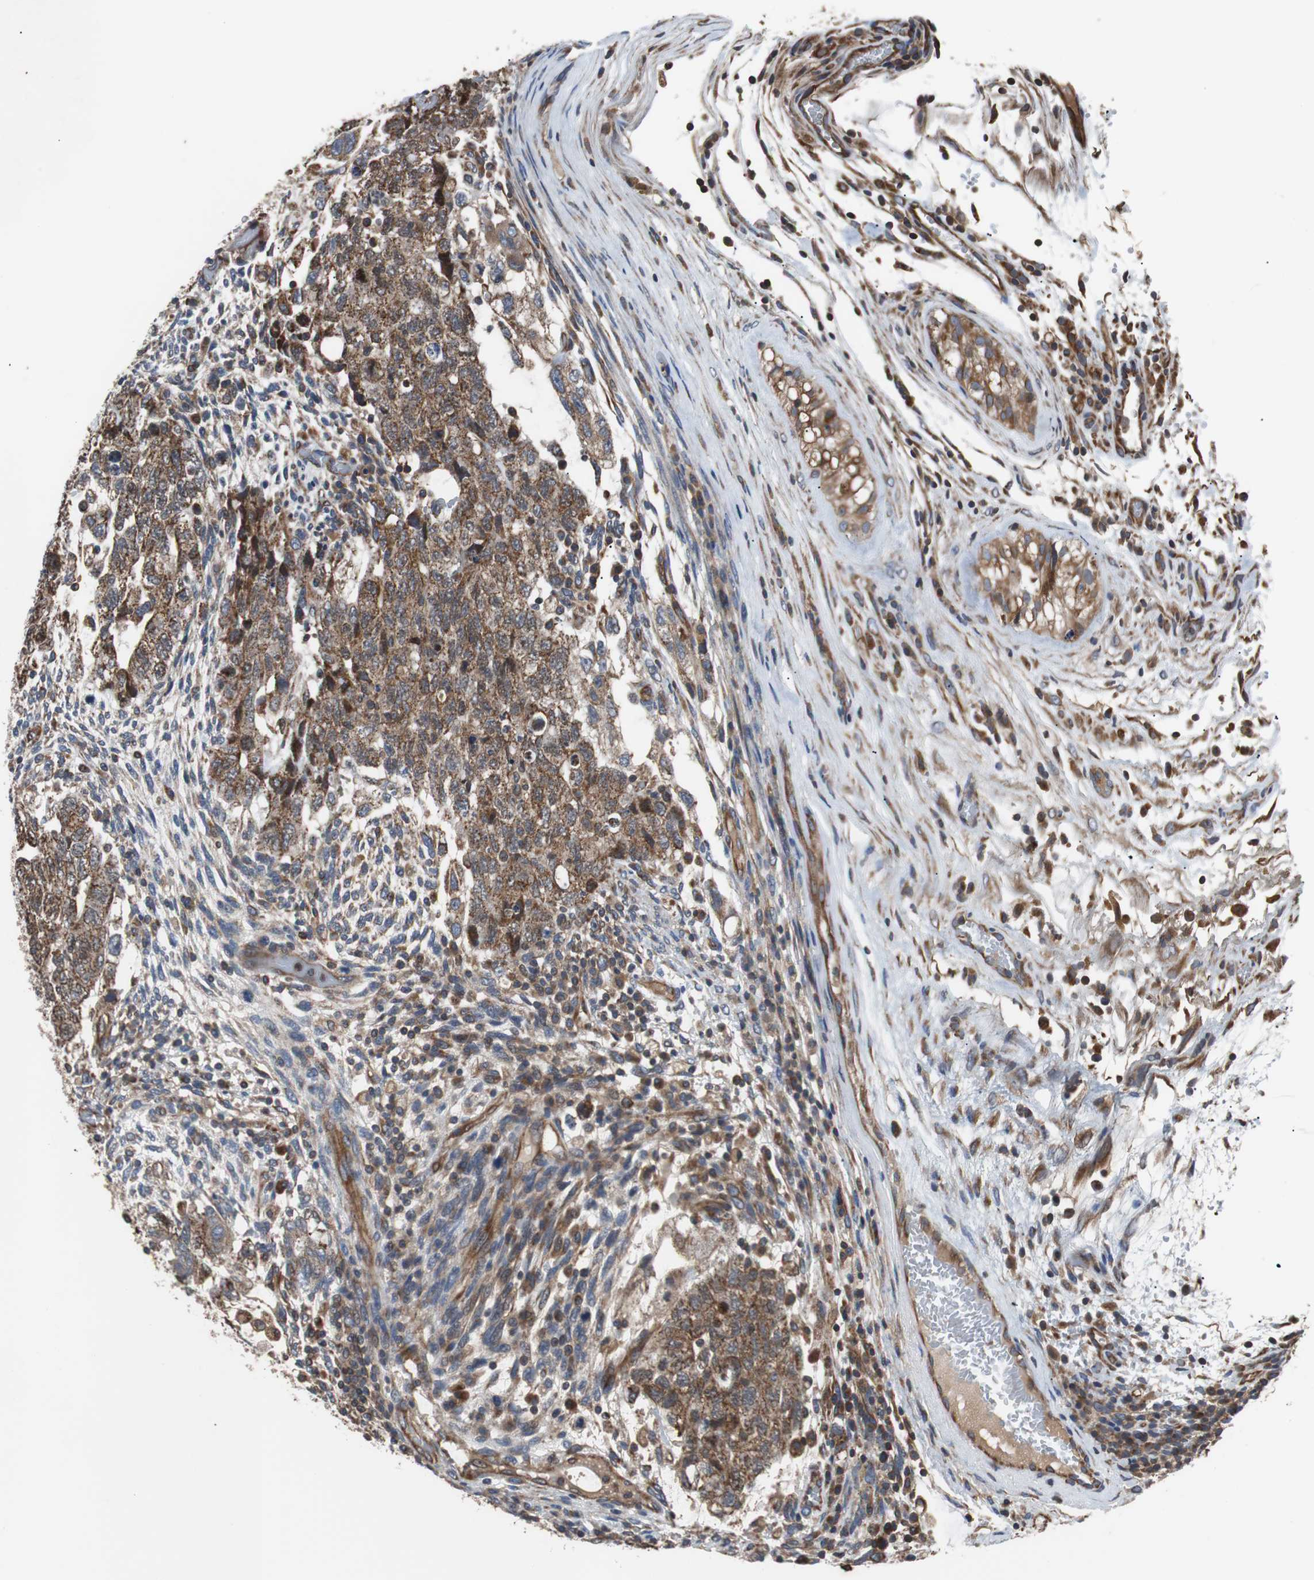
{"staining": {"intensity": "moderate", "quantity": ">75%", "location": "cytoplasmic/membranous"}, "tissue": "testis cancer", "cell_type": "Tumor cells", "image_type": "cancer", "snomed": [{"axis": "morphology", "description": "Normal tissue, NOS"}, {"axis": "morphology", "description": "Carcinoma, Embryonal, NOS"}, {"axis": "topography", "description": "Testis"}], "caption": "Approximately >75% of tumor cells in human testis cancer (embryonal carcinoma) exhibit moderate cytoplasmic/membranous protein expression as visualized by brown immunohistochemical staining.", "gene": "ACTR3", "patient": {"sex": "male", "age": 36}}